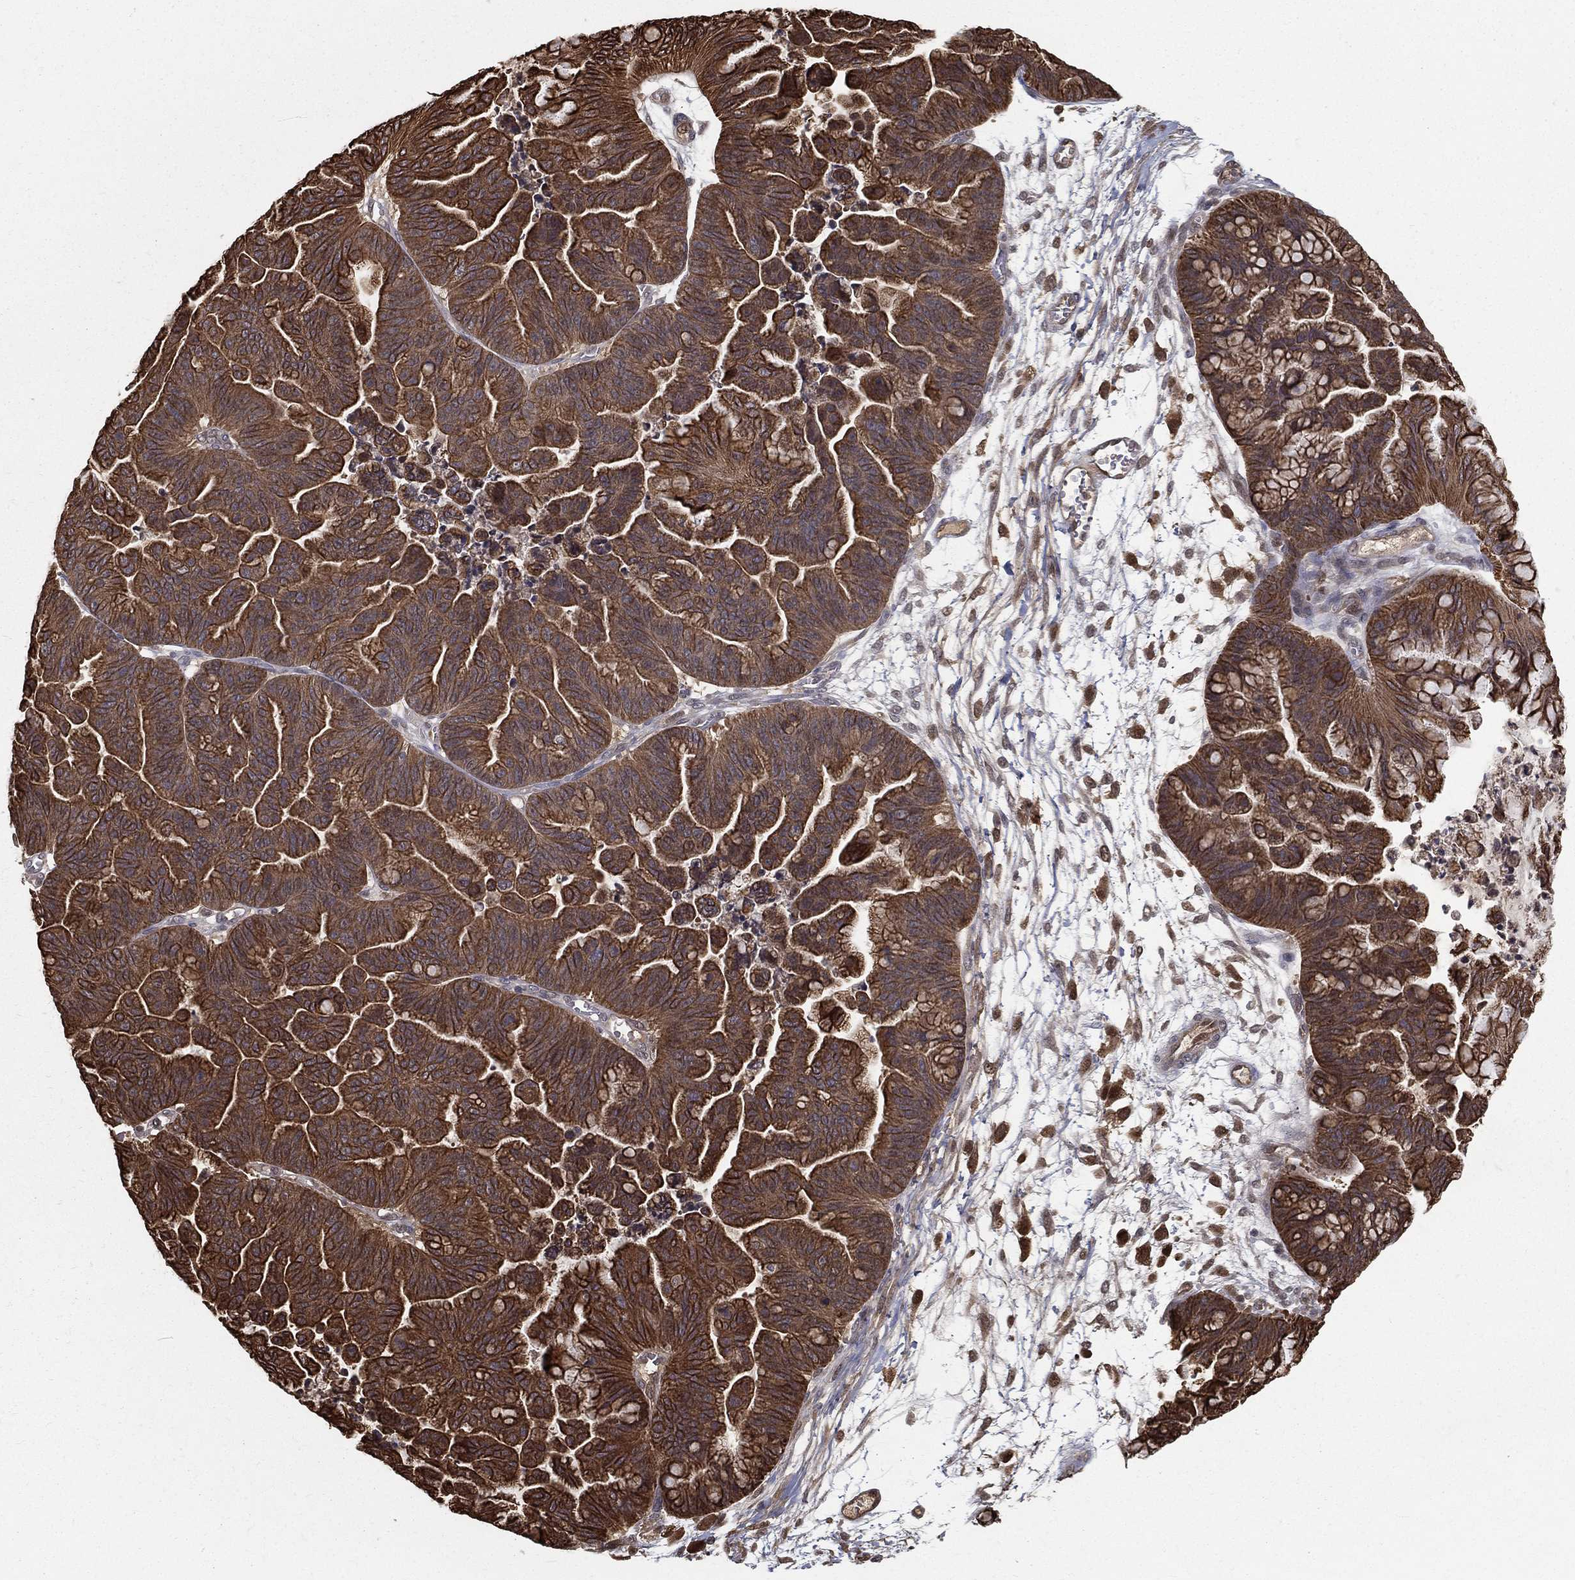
{"staining": {"intensity": "strong", "quantity": ">75%", "location": "cytoplasmic/membranous"}, "tissue": "ovarian cancer", "cell_type": "Tumor cells", "image_type": "cancer", "snomed": [{"axis": "morphology", "description": "Cystadenocarcinoma, mucinous, NOS"}, {"axis": "topography", "description": "Ovary"}], "caption": "Human mucinous cystadenocarcinoma (ovarian) stained for a protein (brown) demonstrates strong cytoplasmic/membranous positive positivity in approximately >75% of tumor cells.", "gene": "SLC6A6", "patient": {"sex": "female", "age": 67}}